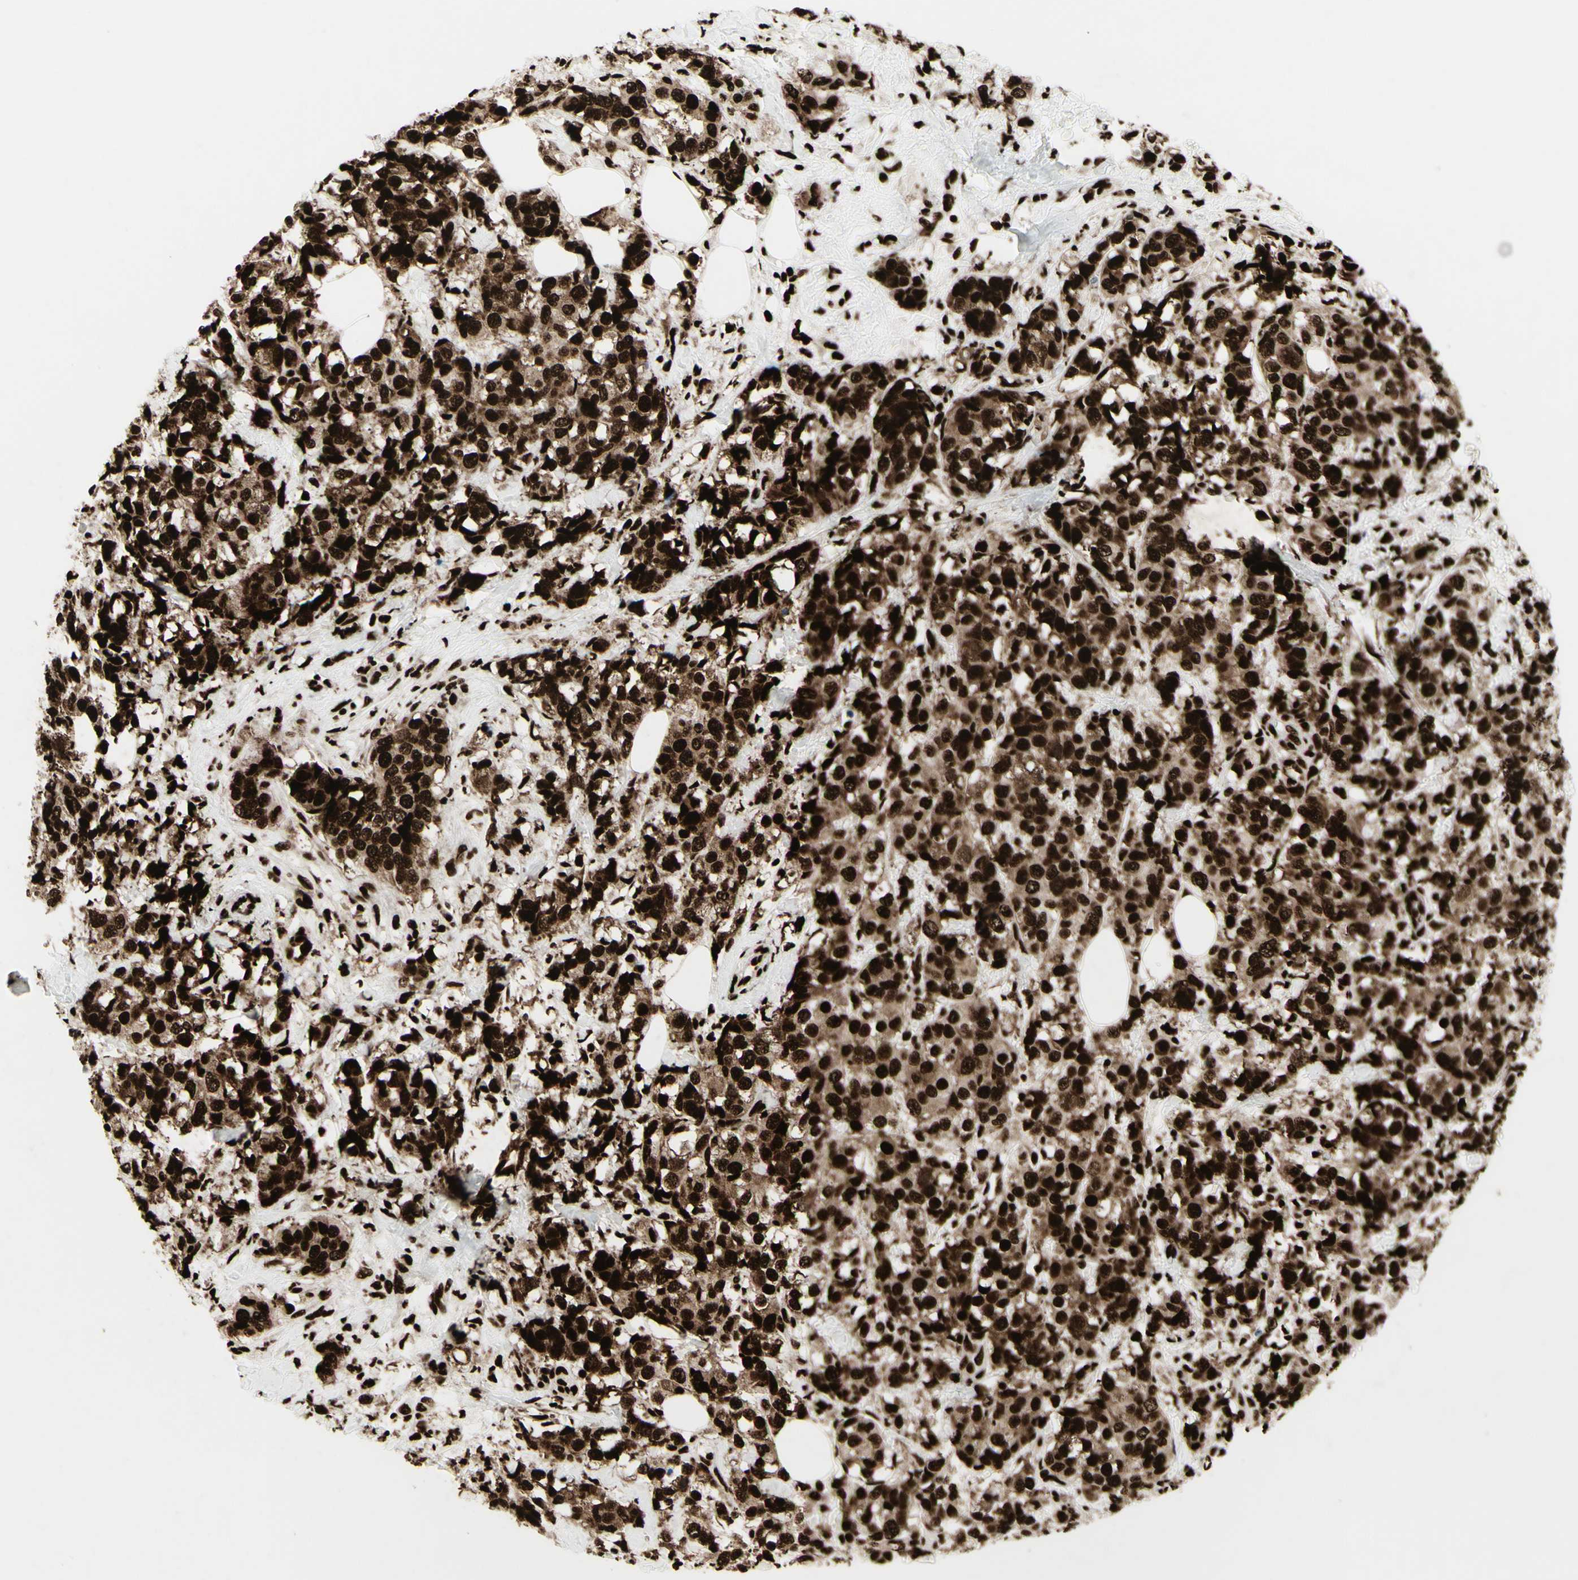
{"staining": {"intensity": "strong", "quantity": ">75%", "location": "cytoplasmic/membranous,nuclear"}, "tissue": "breast cancer", "cell_type": "Tumor cells", "image_type": "cancer", "snomed": [{"axis": "morphology", "description": "Lobular carcinoma"}, {"axis": "topography", "description": "Breast"}], "caption": "Immunohistochemistry (IHC) of breast lobular carcinoma shows high levels of strong cytoplasmic/membranous and nuclear staining in about >75% of tumor cells.", "gene": "U2AF2", "patient": {"sex": "female", "age": 59}}